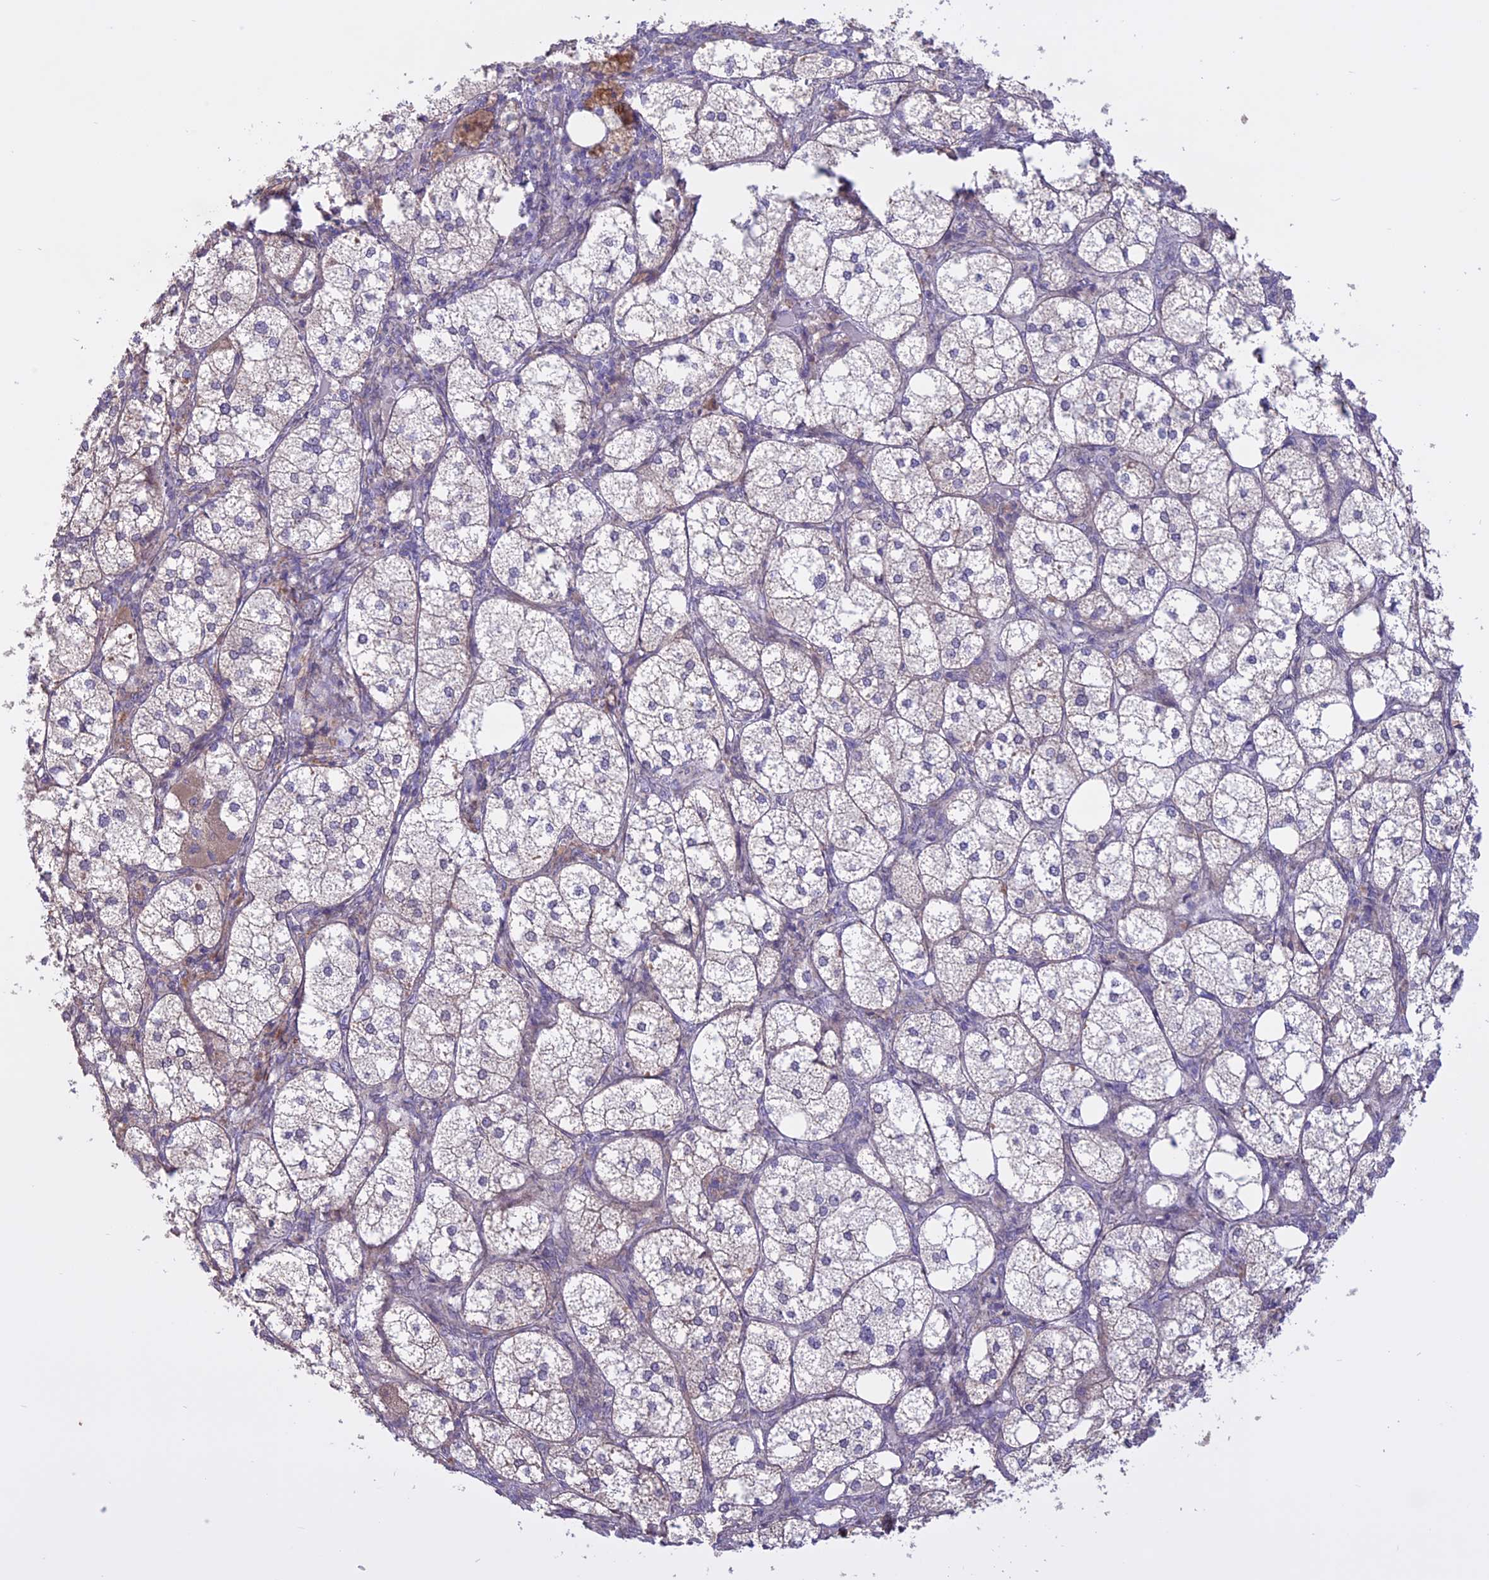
{"staining": {"intensity": "weak", "quantity": "25%-75%", "location": "cytoplasmic/membranous"}, "tissue": "adrenal gland", "cell_type": "Glandular cells", "image_type": "normal", "snomed": [{"axis": "morphology", "description": "Normal tissue, NOS"}, {"axis": "topography", "description": "Adrenal gland"}], "caption": "Glandular cells exhibit low levels of weak cytoplasmic/membranous expression in about 25%-75% of cells in normal adrenal gland. (brown staining indicates protein expression, while blue staining denotes nuclei).", "gene": "SPHKAP", "patient": {"sex": "female", "age": 61}}